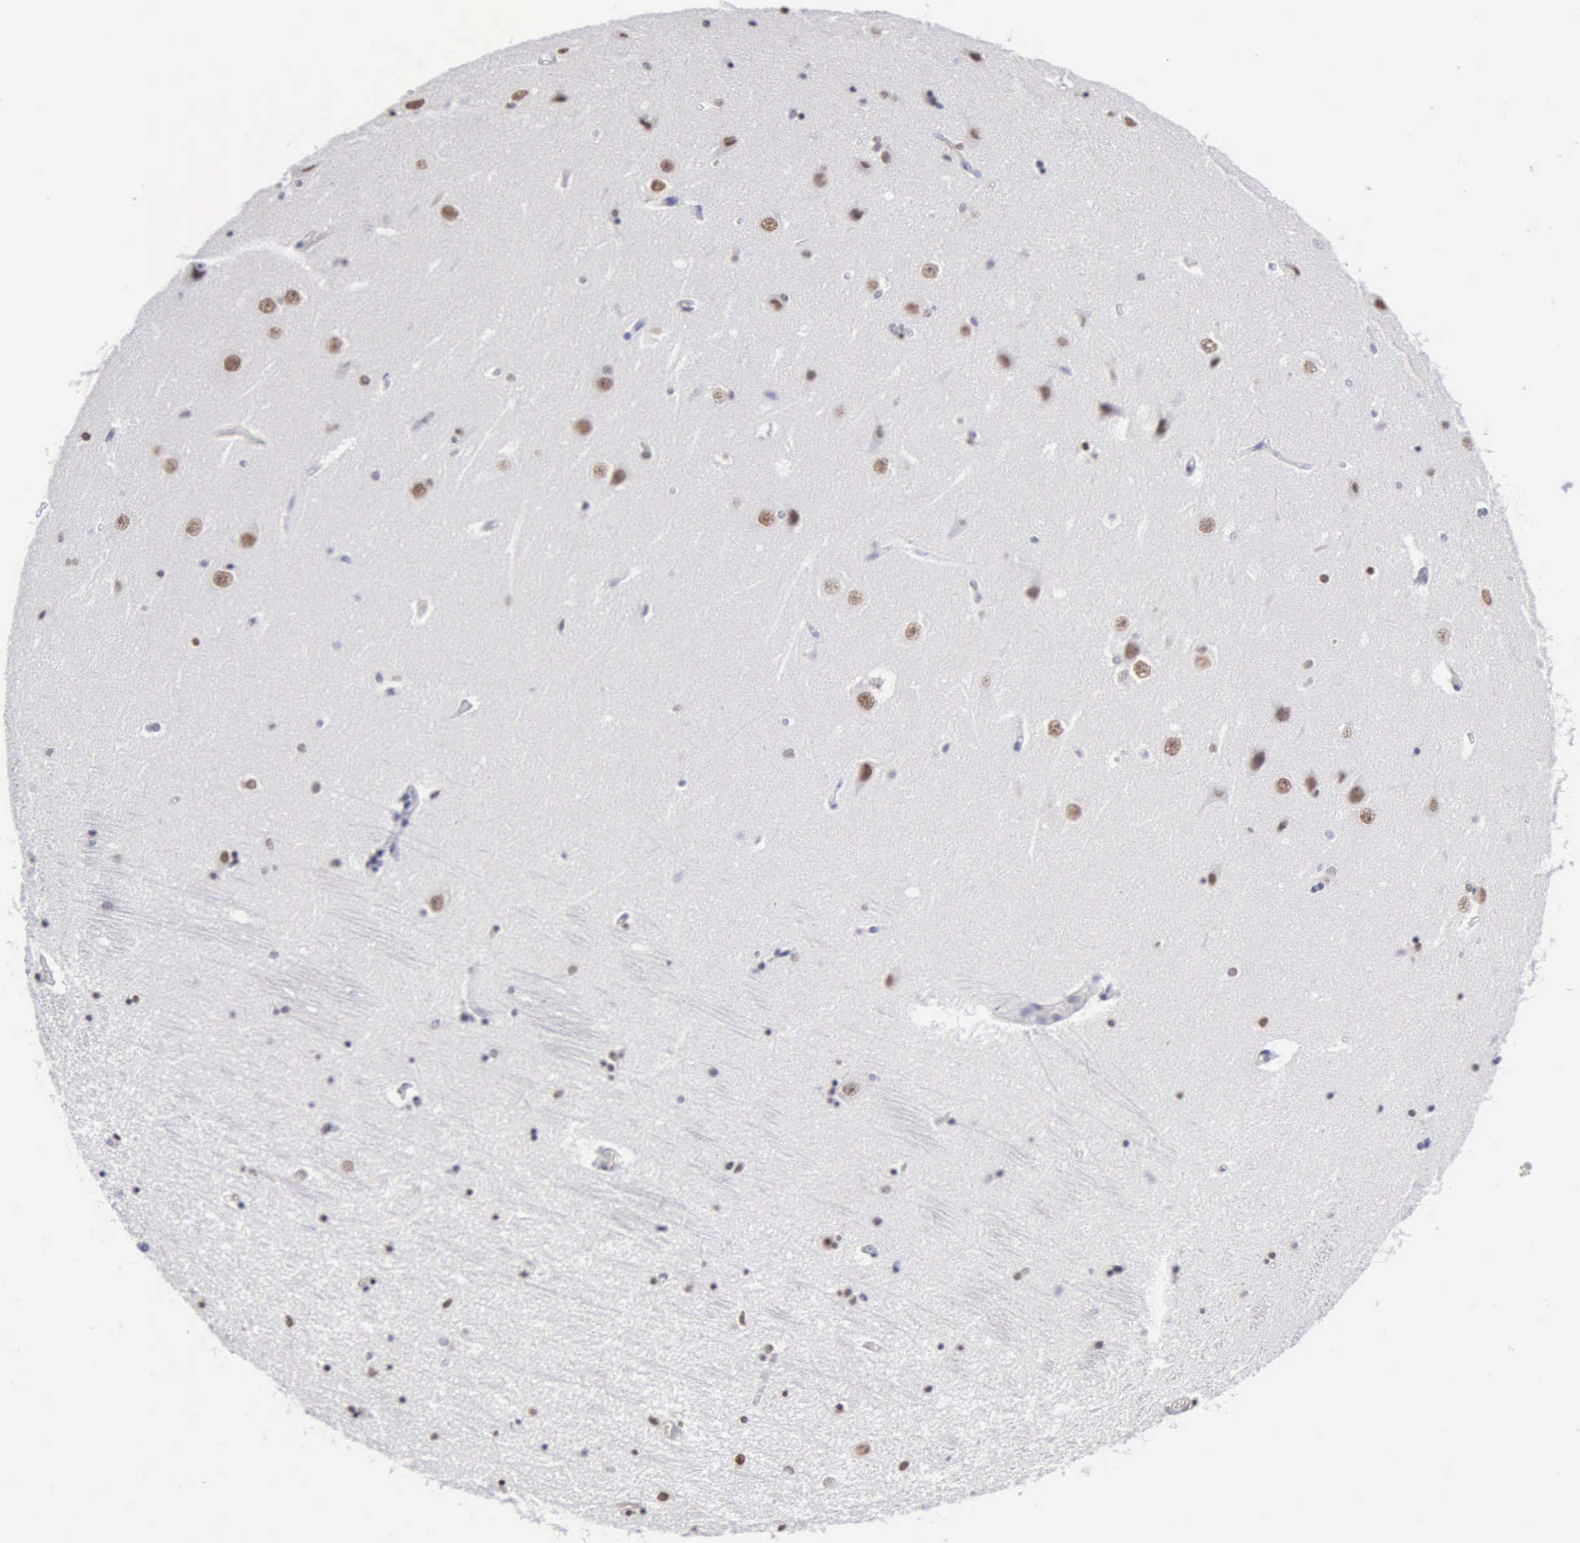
{"staining": {"intensity": "moderate", "quantity": "25%-75%", "location": "nuclear"}, "tissue": "hippocampus", "cell_type": "Glial cells", "image_type": "normal", "snomed": [{"axis": "morphology", "description": "Normal tissue, NOS"}, {"axis": "topography", "description": "Hippocampus"}], "caption": "Moderate nuclear expression is appreciated in approximately 25%-75% of glial cells in unremarkable hippocampus. The protein is stained brown, and the nuclei are stained in blue (DAB IHC with brightfield microscopy, high magnification).", "gene": "CCNG1", "patient": {"sex": "female", "age": 54}}